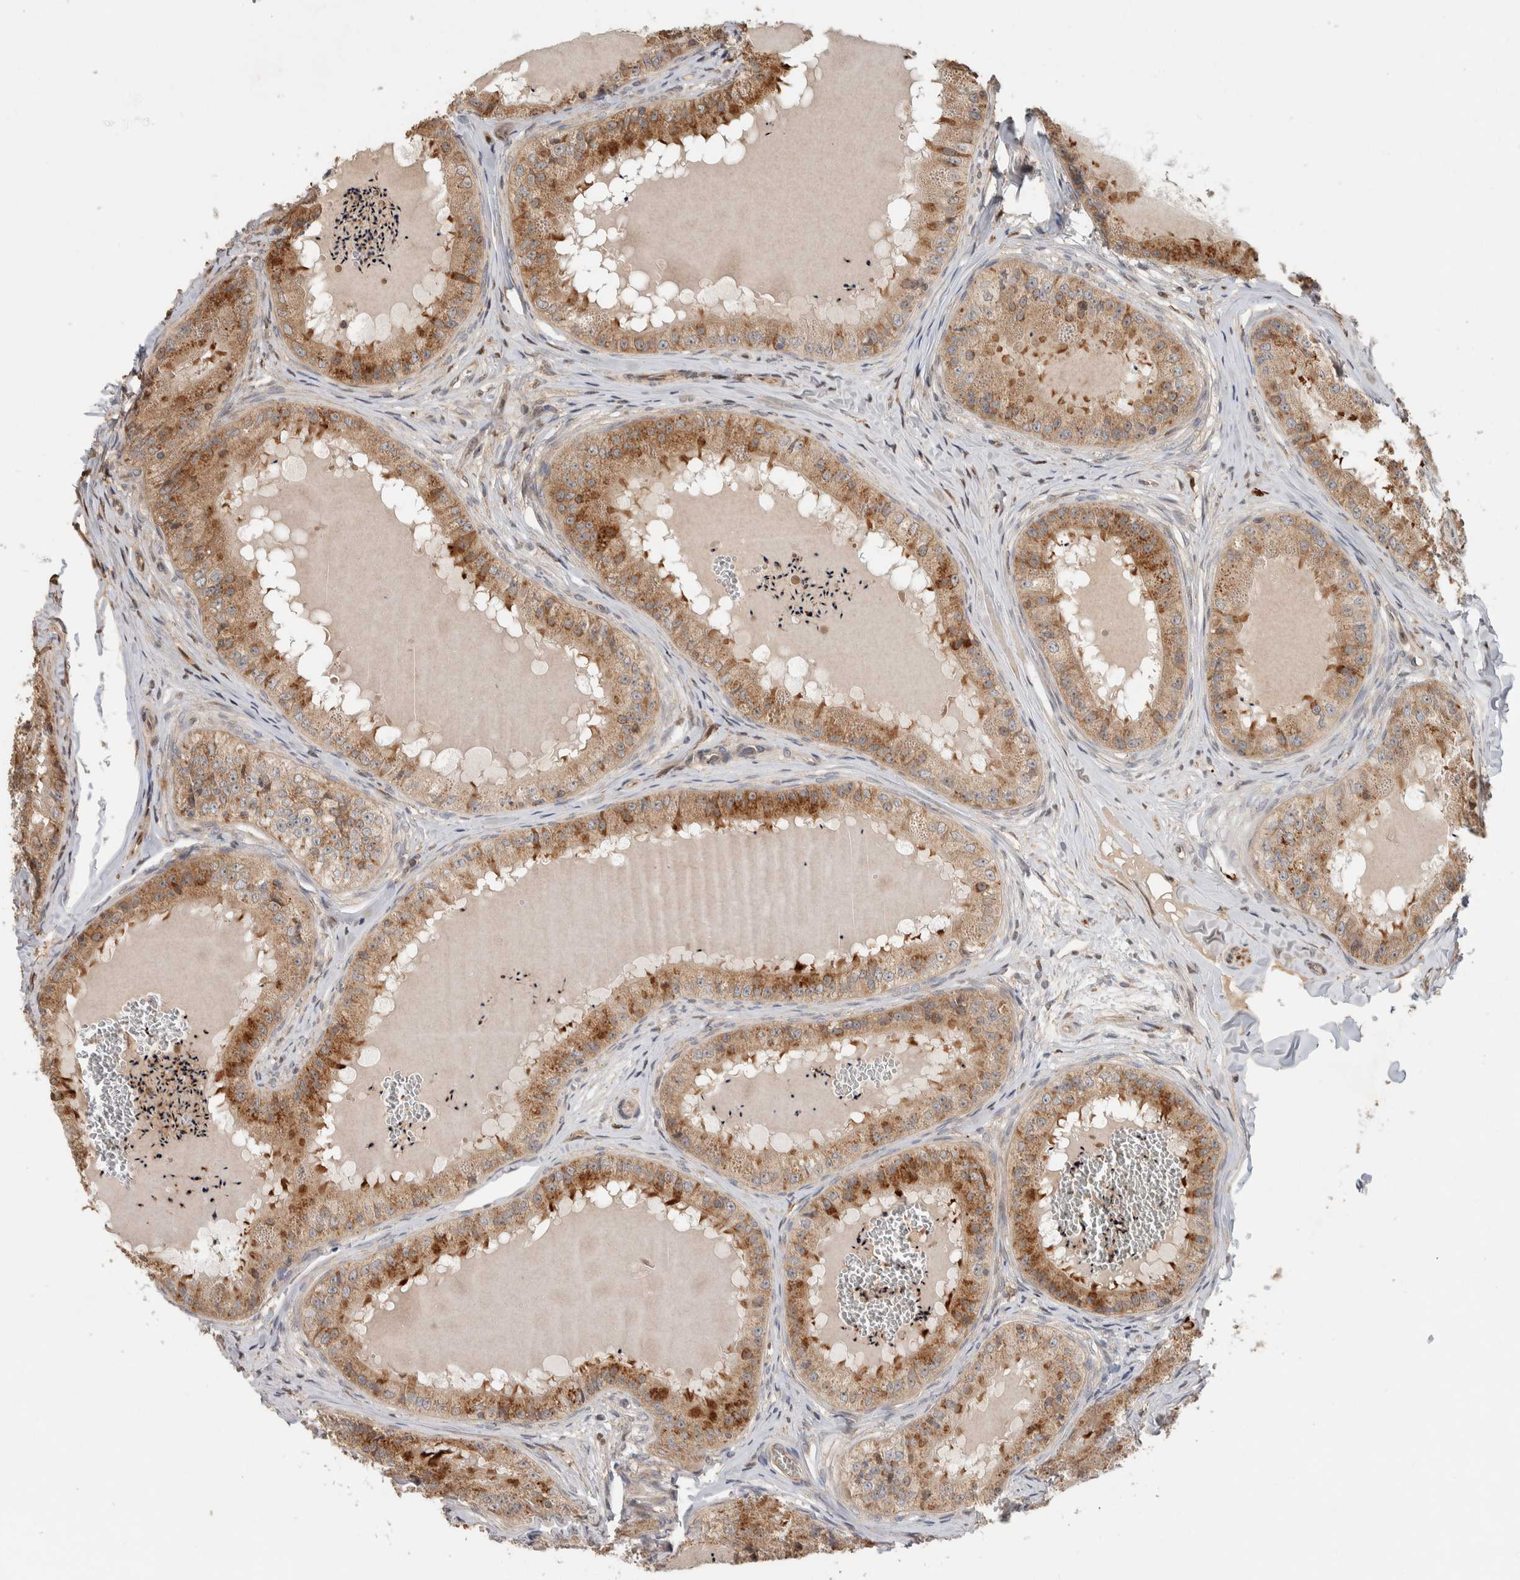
{"staining": {"intensity": "moderate", "quantity": ">75%", "location": "cytoplasmic/membranous"}, "tissue": "epididymis", "cell_type": "Glandular cells", "image_type": "normal", "snomed": [{"axis": "morphology", "description": "Normal tissue, NOS"}, {"axis": "topography", "description": "Epididymis"}], "caption": "Unremarkable epididymis was stained to show a protein in brown. There is medium levels of moderate cytoplasmic/membranous positivity in about >75% of glandular cells.", "gene": "VPS53", "patient": {"sex": "male", "age": 31}}